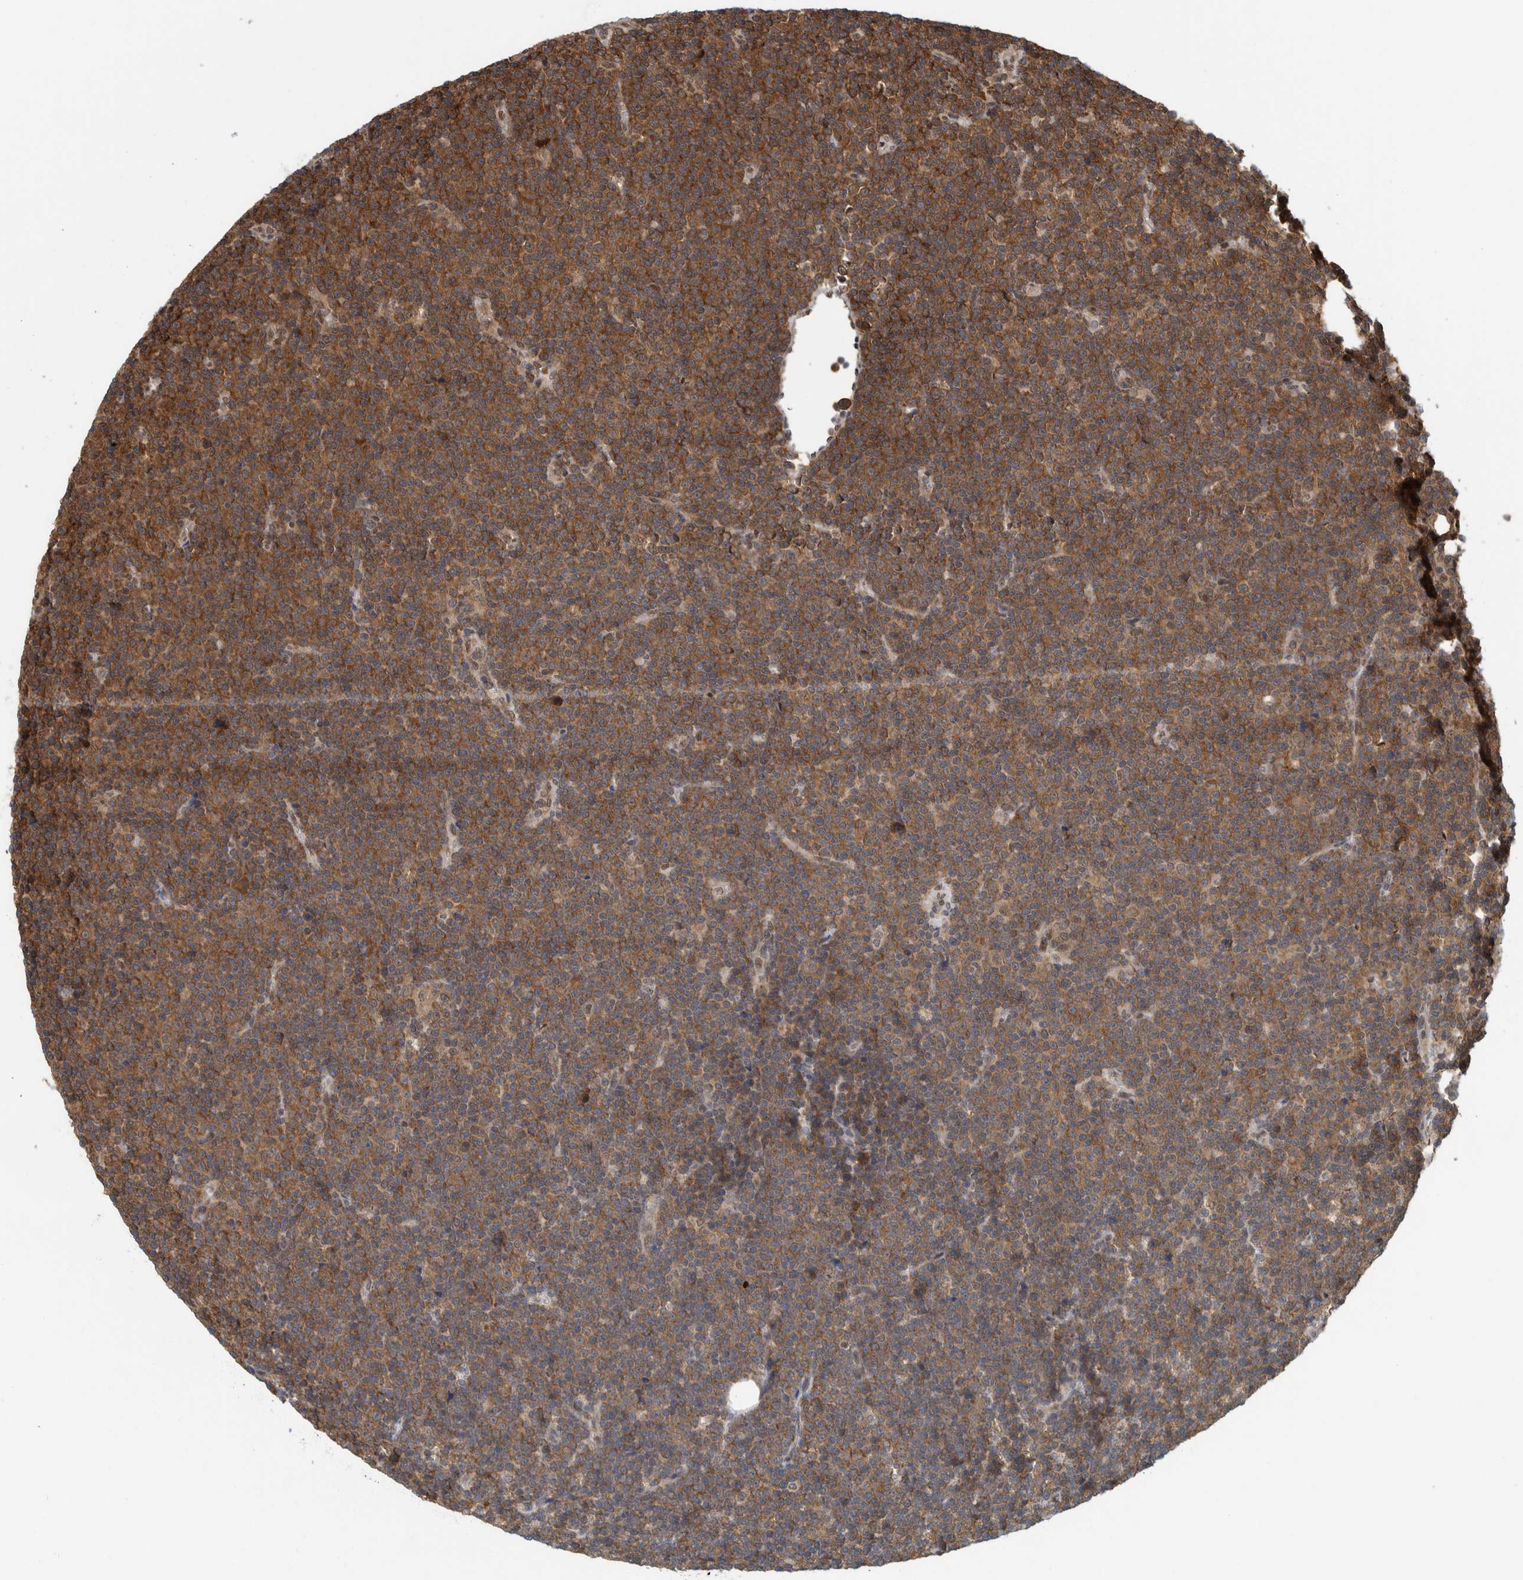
{"staining": {"intensity": "strong", "quantity": ">75%", "location": "cytoplasmic/membranous"}, "tissue": "lymphoma", "cell_type": "Tumor cells", "image_type": "cancer", "snomed": [{"axis": "morphology", "description": "Malignant lymphoma, non-Hodgkin's type, Low grade"}, {"axis": "topography", "description": "Lymph node"}], "caption": "A micrograph of human low-grade malignant lymphoma, non-Hodgkin's type stained for a protein reveals strong cytoplasmic/membranous brown staining in tumor cells.", "gene": "COPS3", "patient": {"sex": "female", "age": 67}}